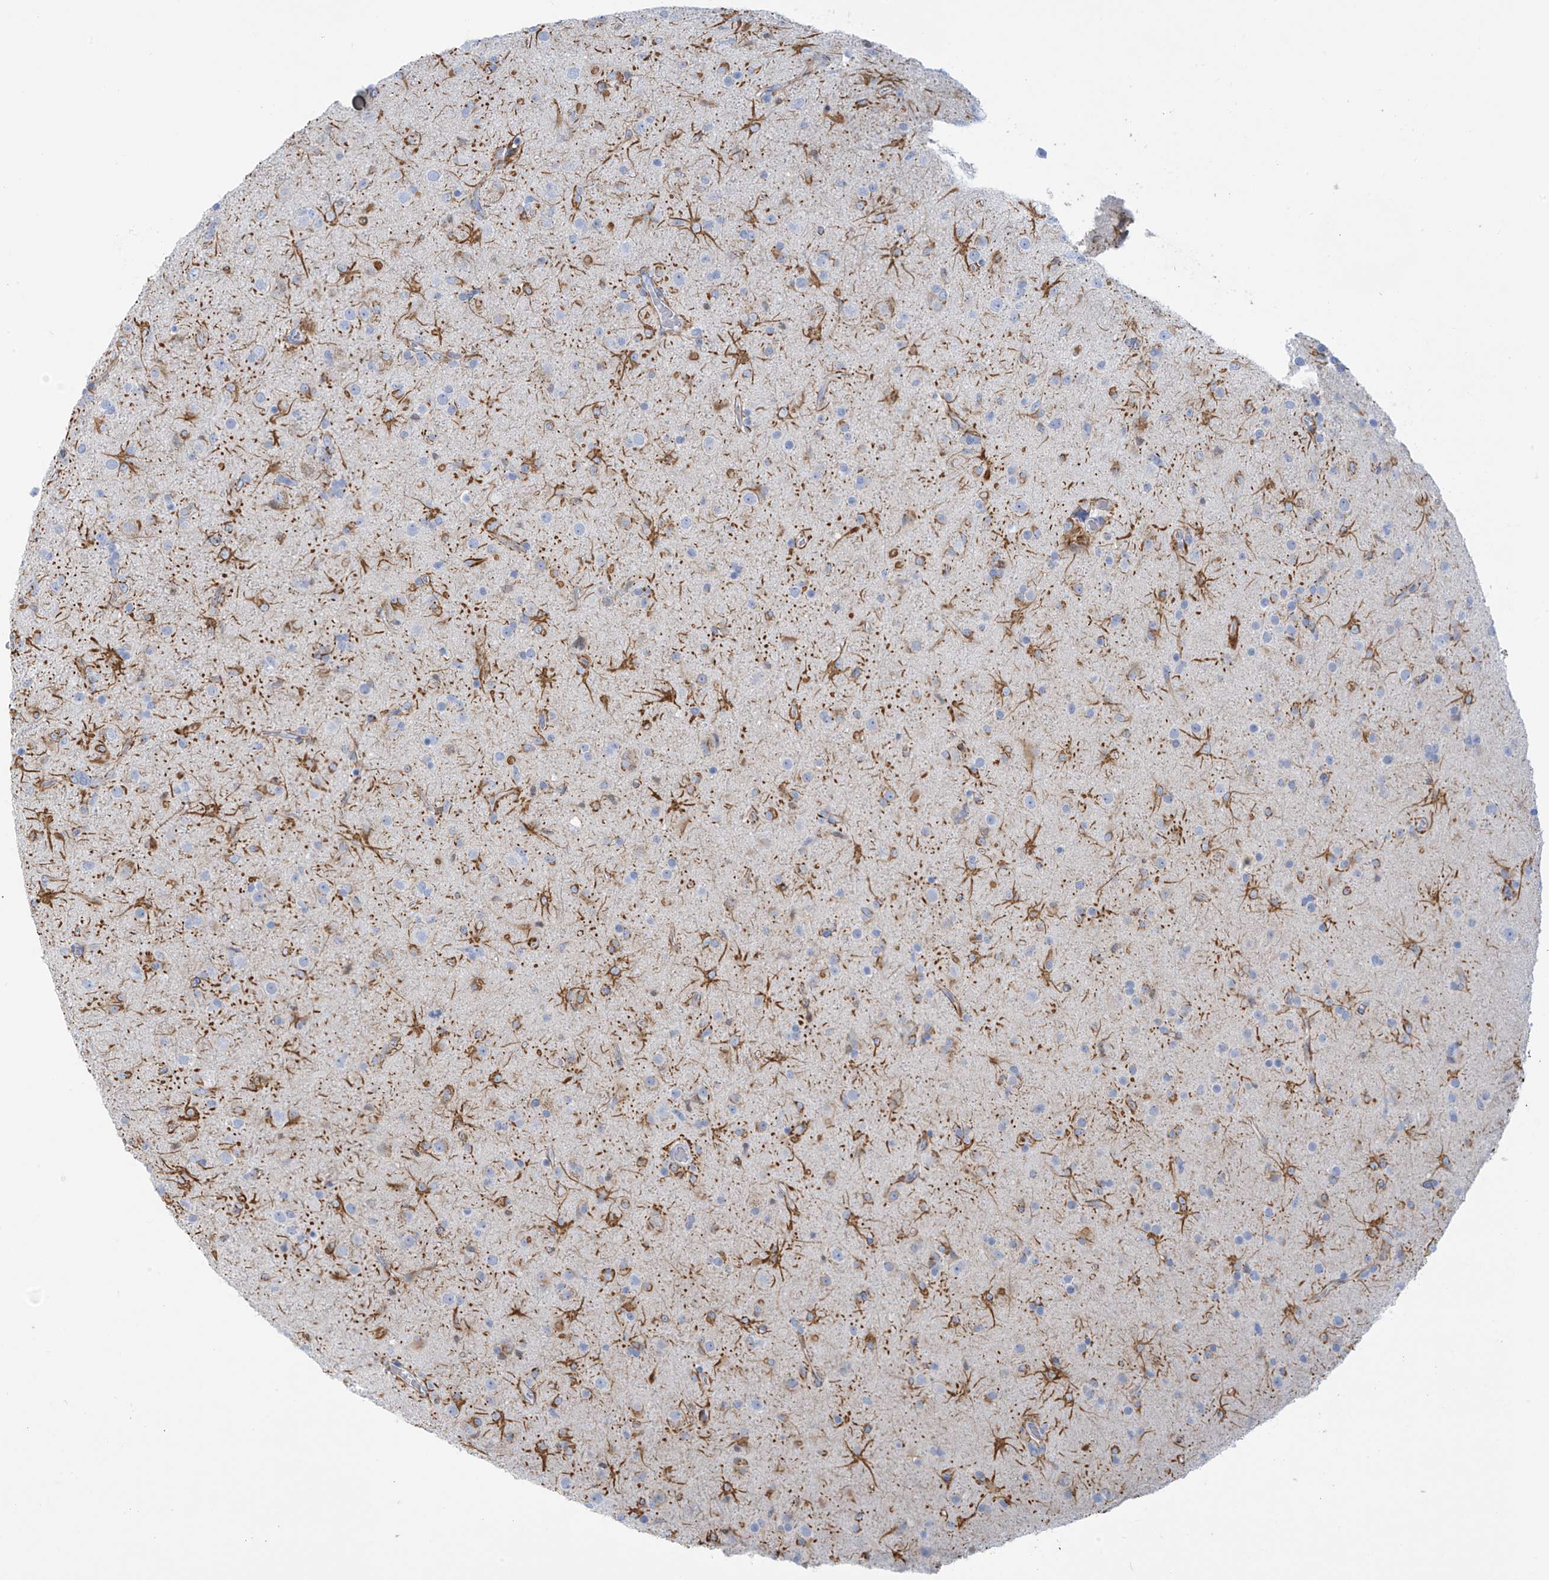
{"staining": {"intensity": "negative", "quantity": "none", "location": "none"}, "tissue": "glioma", "cell_type": "Tumor cells", "image_type": "cancer", "snomed": [{"axis": "morphology", "description": "Glioma, malignant, Low grade"}, {"axis": "topography", "description": "Brain"}], "caption": "Immunohistochemical staining of malignant glioma (low-grade) demonstrates no significant staining in tumor cells.", "gene": "TRMT2B", "patient": {"sex": "male", "age": 65}}